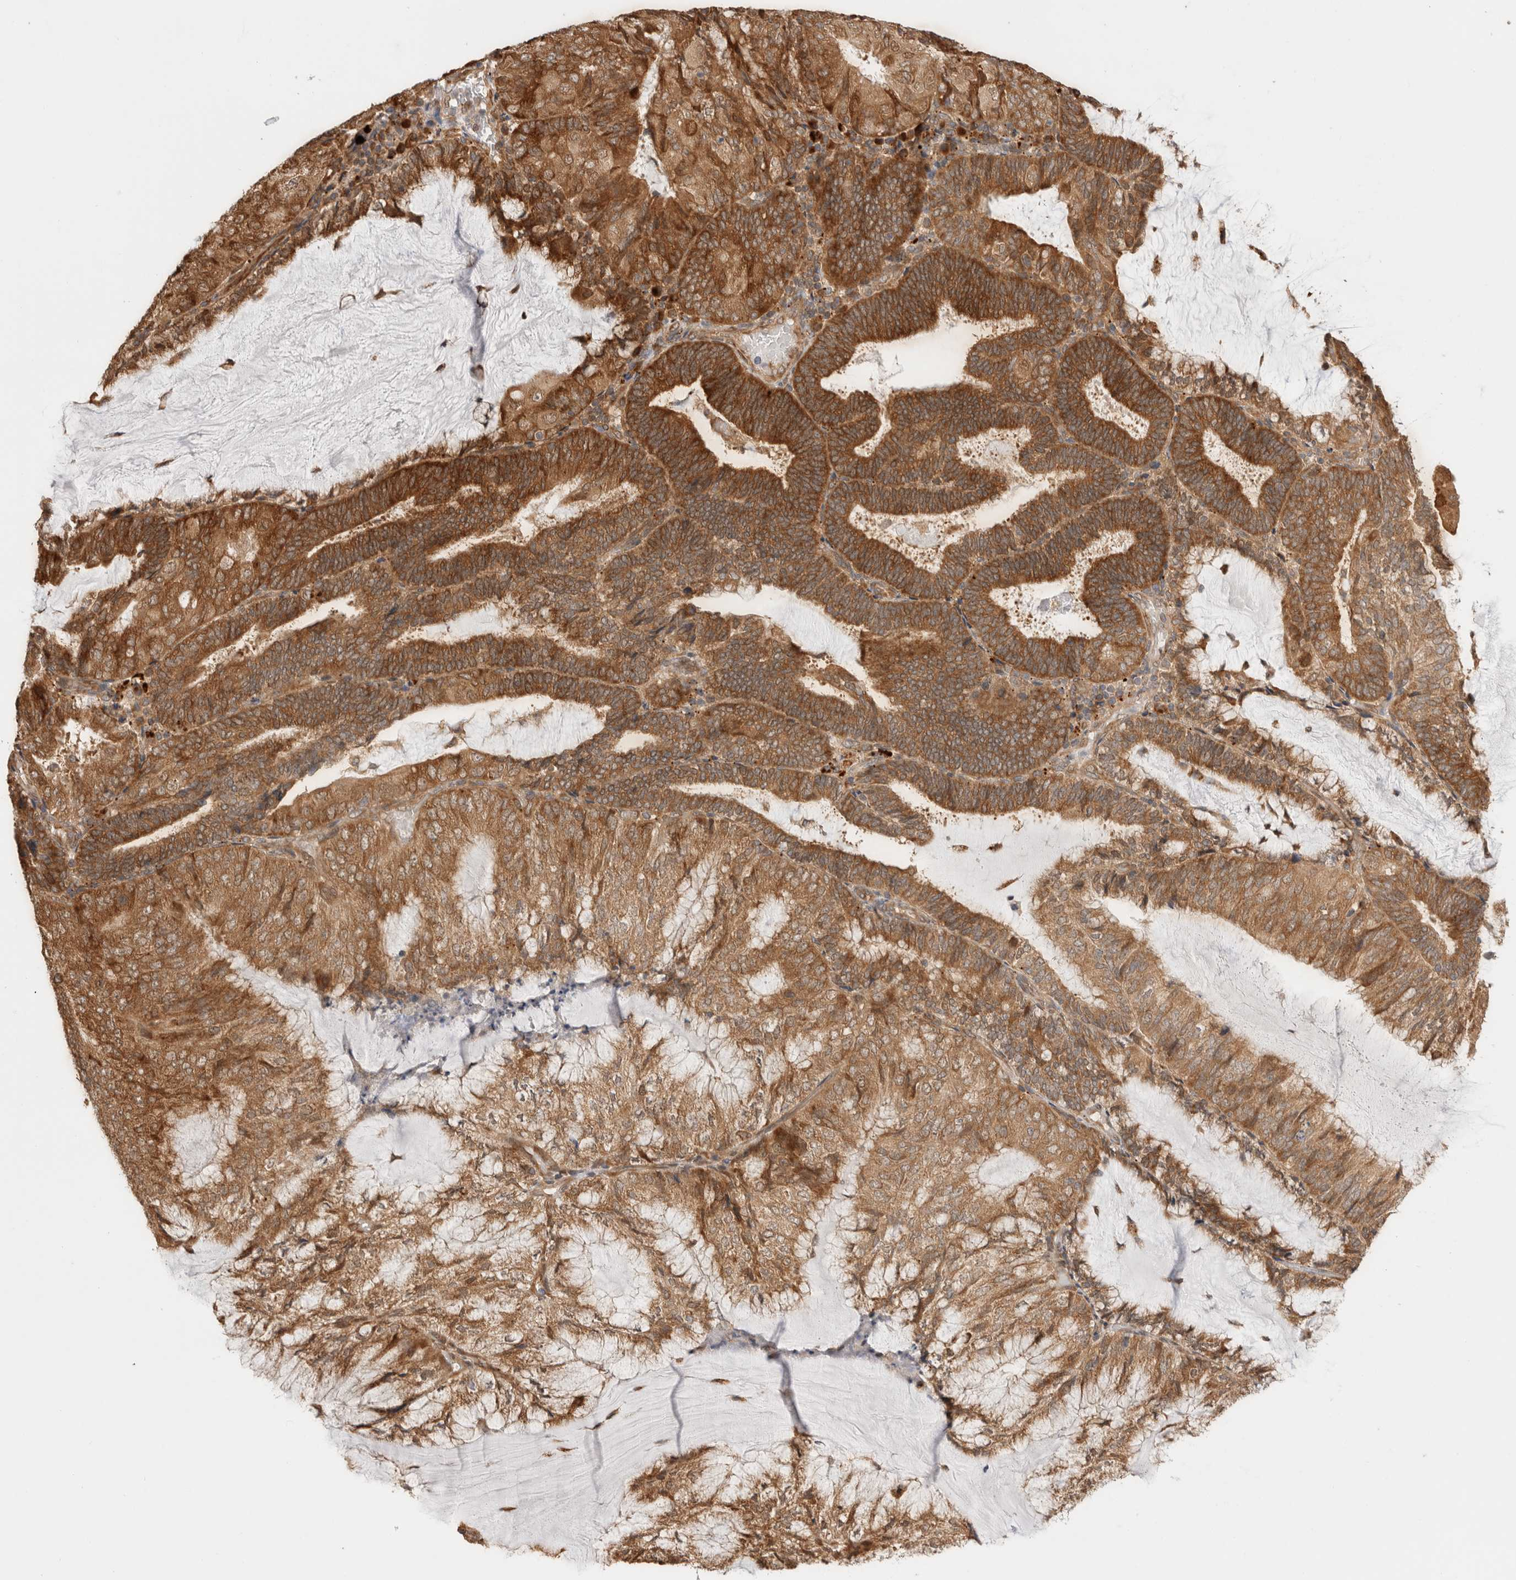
{"staining": {"intensity": "moderate", "quantity": ">75%", "location": "cytoplasmic/membranous"}, "tissue": "endometrial cancer", "cell_type": "Tumor cells", "image_type": "cancer", "snomed": [{"axis": "morphology", "description": "Adenocarcinoma, NOS"}, {"axis": "topography", "description": "Endometrium"}], "caption": "Immunohistochemical staining of human endometrial cancer (adenocarcinoma) exhibits moderate cytoplasmic/membranous protein staining in about >75% of tumor cells. The staining is performed using DAB brown chromogen to label protein expression. The nuclei are counter-stained blue using hematoxylin.", "gene": "ACTL9", "patient": {"sex": "female", "age": 81}}